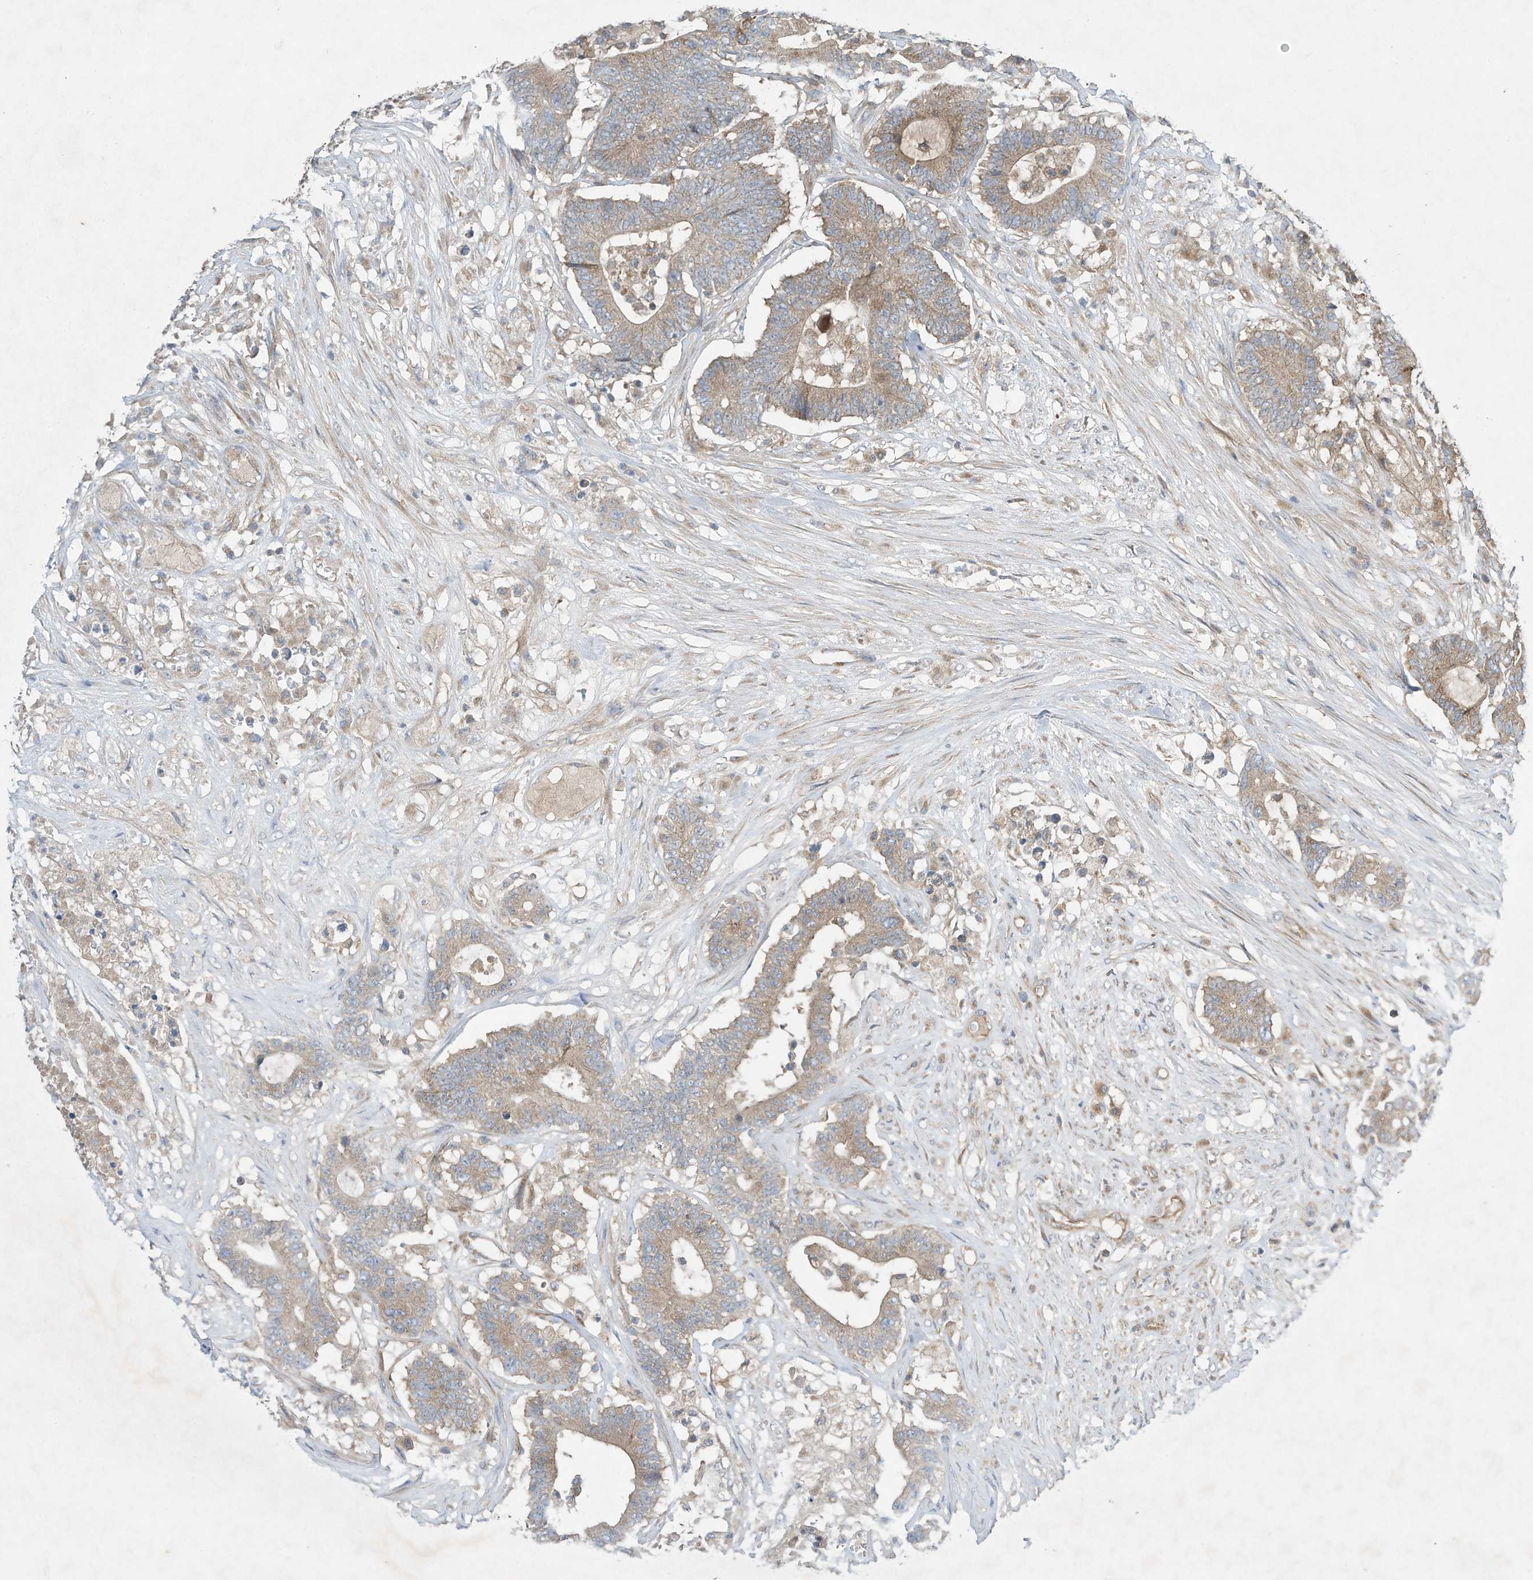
{"staining": {"intensity": "weak", "quantity": ">75%", "location": "cytoplasmic/membranous"}, "tissue": "colorectal cancer", "cell_type": "Tumor cells", "image_type": "cancer", "snomed": [{"axis": "morphology", "description": "Adenocarcinoma, NOS"}, {"axis": "topography", "description": "Colon"}], "caption": "High-power microscopy captured an immunohistochemistry (IHC) image of colorectal cancer (adenocarcinoma), revealing weak cytoplasmic/membranous expression in about >75% of tumor cells. (IHC, brightfield microscopy, high magnification).", "gene": "SYNJ2", "patient": {"sex": "female", "age": 84}}